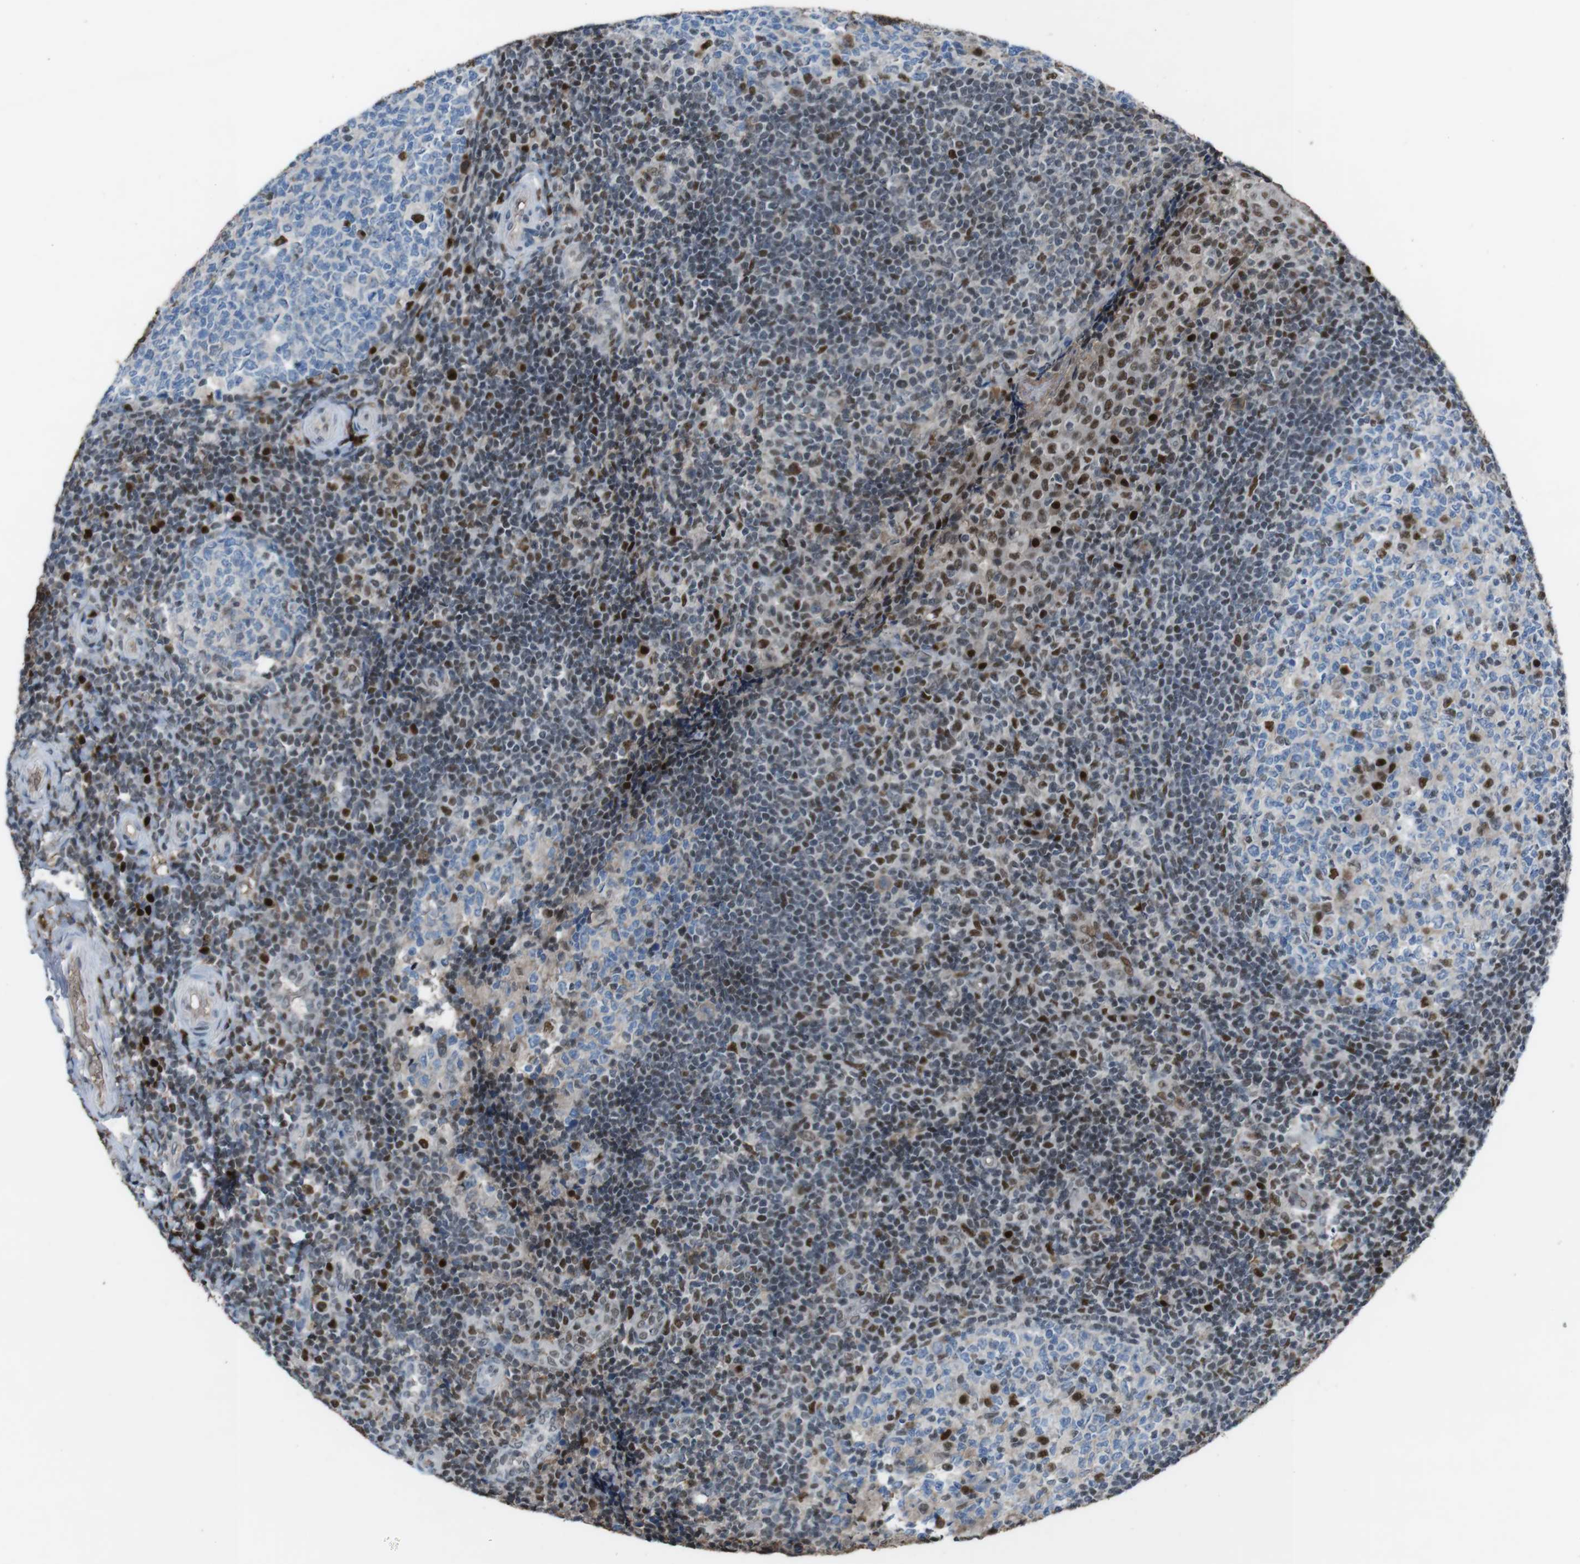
{"staining": {"intensity": "strong", "quantity": "<25%", "location": "nuclear"}, "tissue": "tonsil", "cell_type": "Germinal center cells", "image_type": "normal", "snomed": [{"axis": "morphology", "description": "Normal tissue, NOS"}, {"axis": "topography", "description": "Tonsil"}], "caption": "The histopathology image displays staining of benign tonsil, revealing strong nuclear protein positivity (brown color) within germinal center cells. The staining was performed using DAB (3,3'-diaminobenzidine), with brown indicating positive protein expression. Nuclei are stained blue with hematoxylin.", "gene": "SUB1", "patient": {"sex": "female", "age": 19}}